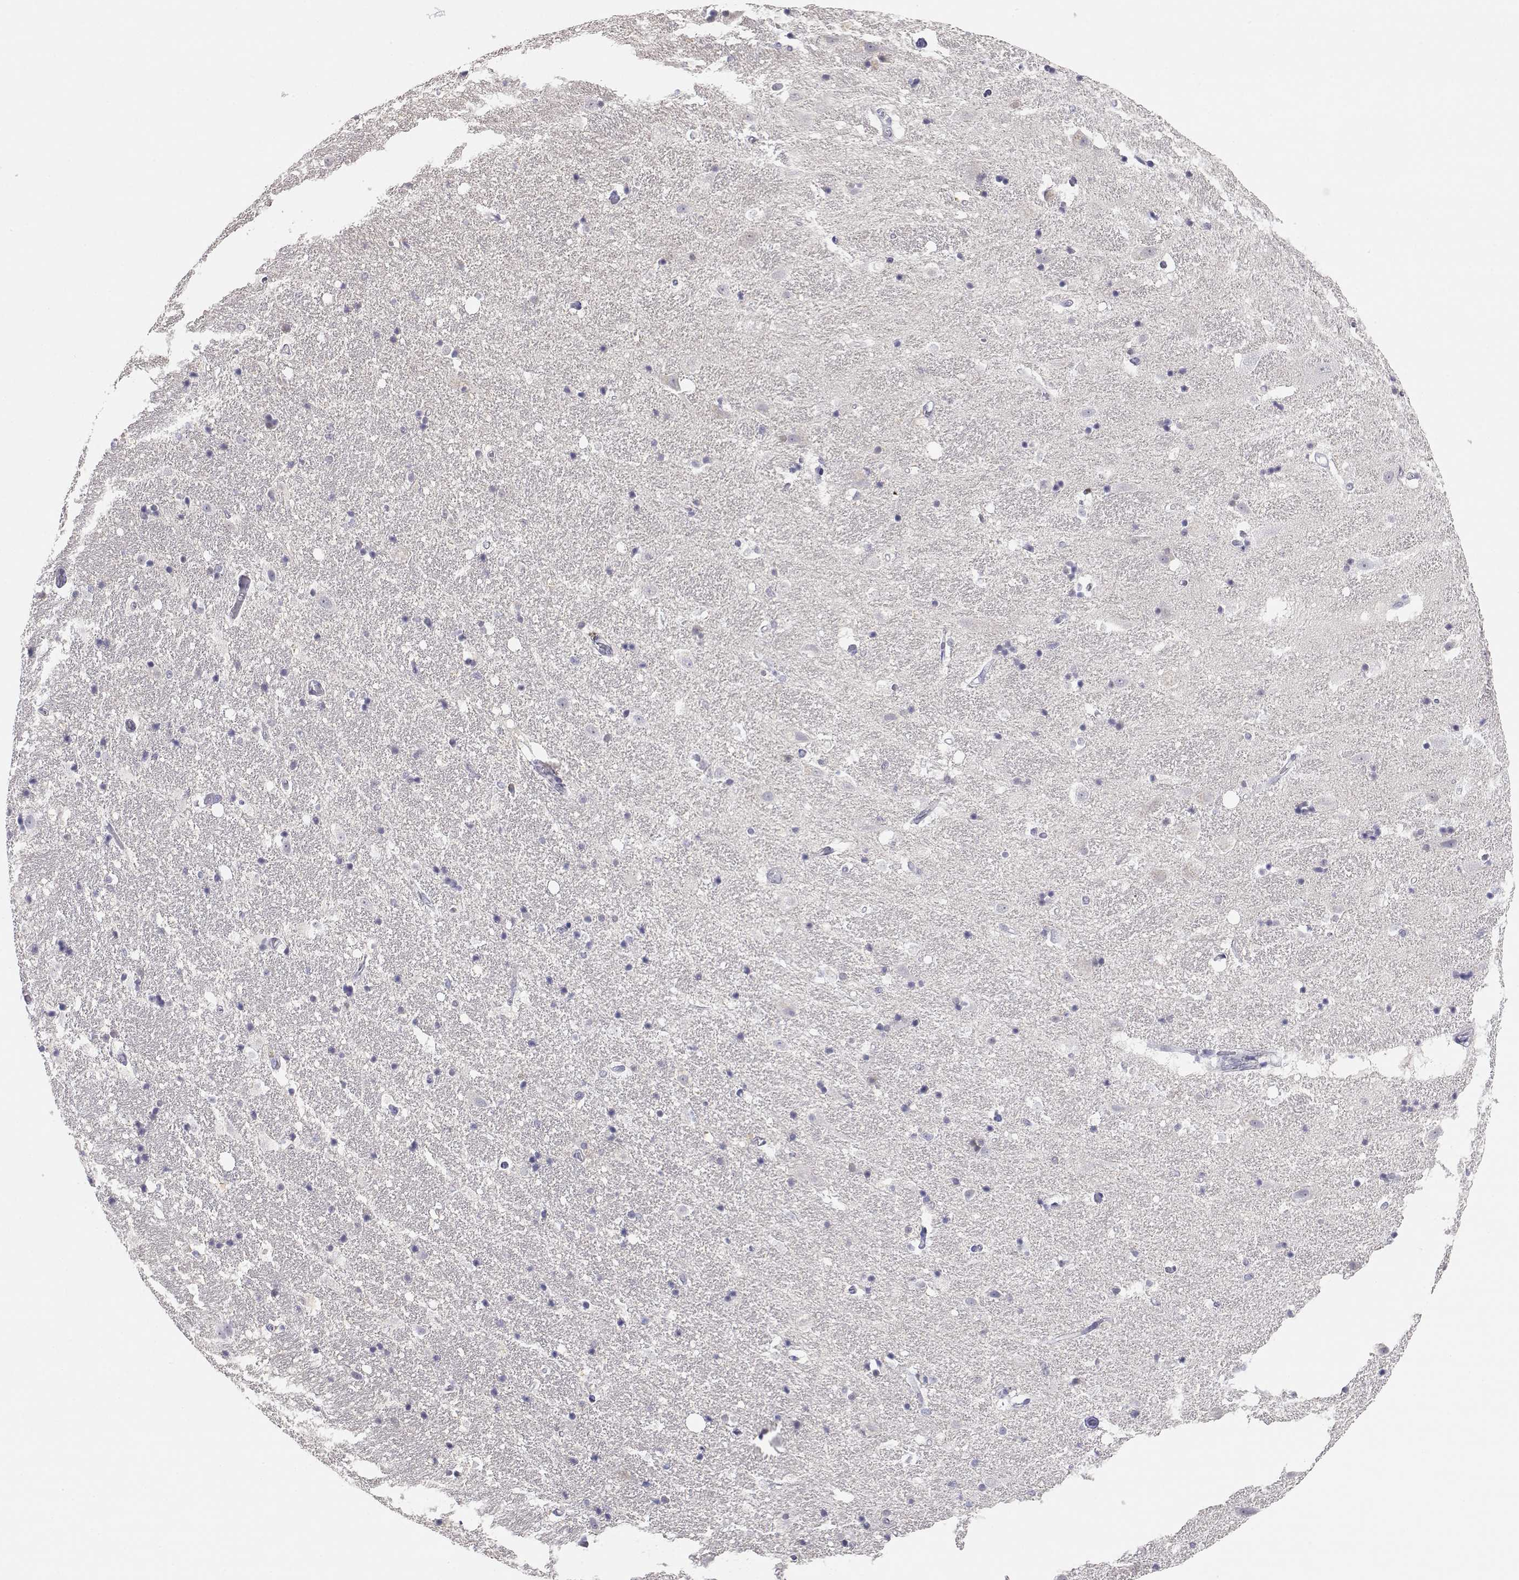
{"staining": {"intensity": "negative", "quantity": "none", "location": "none"}, "tissue": "hippocampus", "cell_type": "Glial cells", "image_type": "normal", "snomed": [{"axis": "morphology", "description": "Normal tissue, NOS"}, {"axis": "topography", "description": "Hippocampus"}], "caption": "Micrograph shows no protein expression in glial cells of unremarkable hippocampus. (DAB immunohistochemistry with hematoxylin counter stain).", "gene": "ADA", "patient": {"sex": "male", "age": 49}}